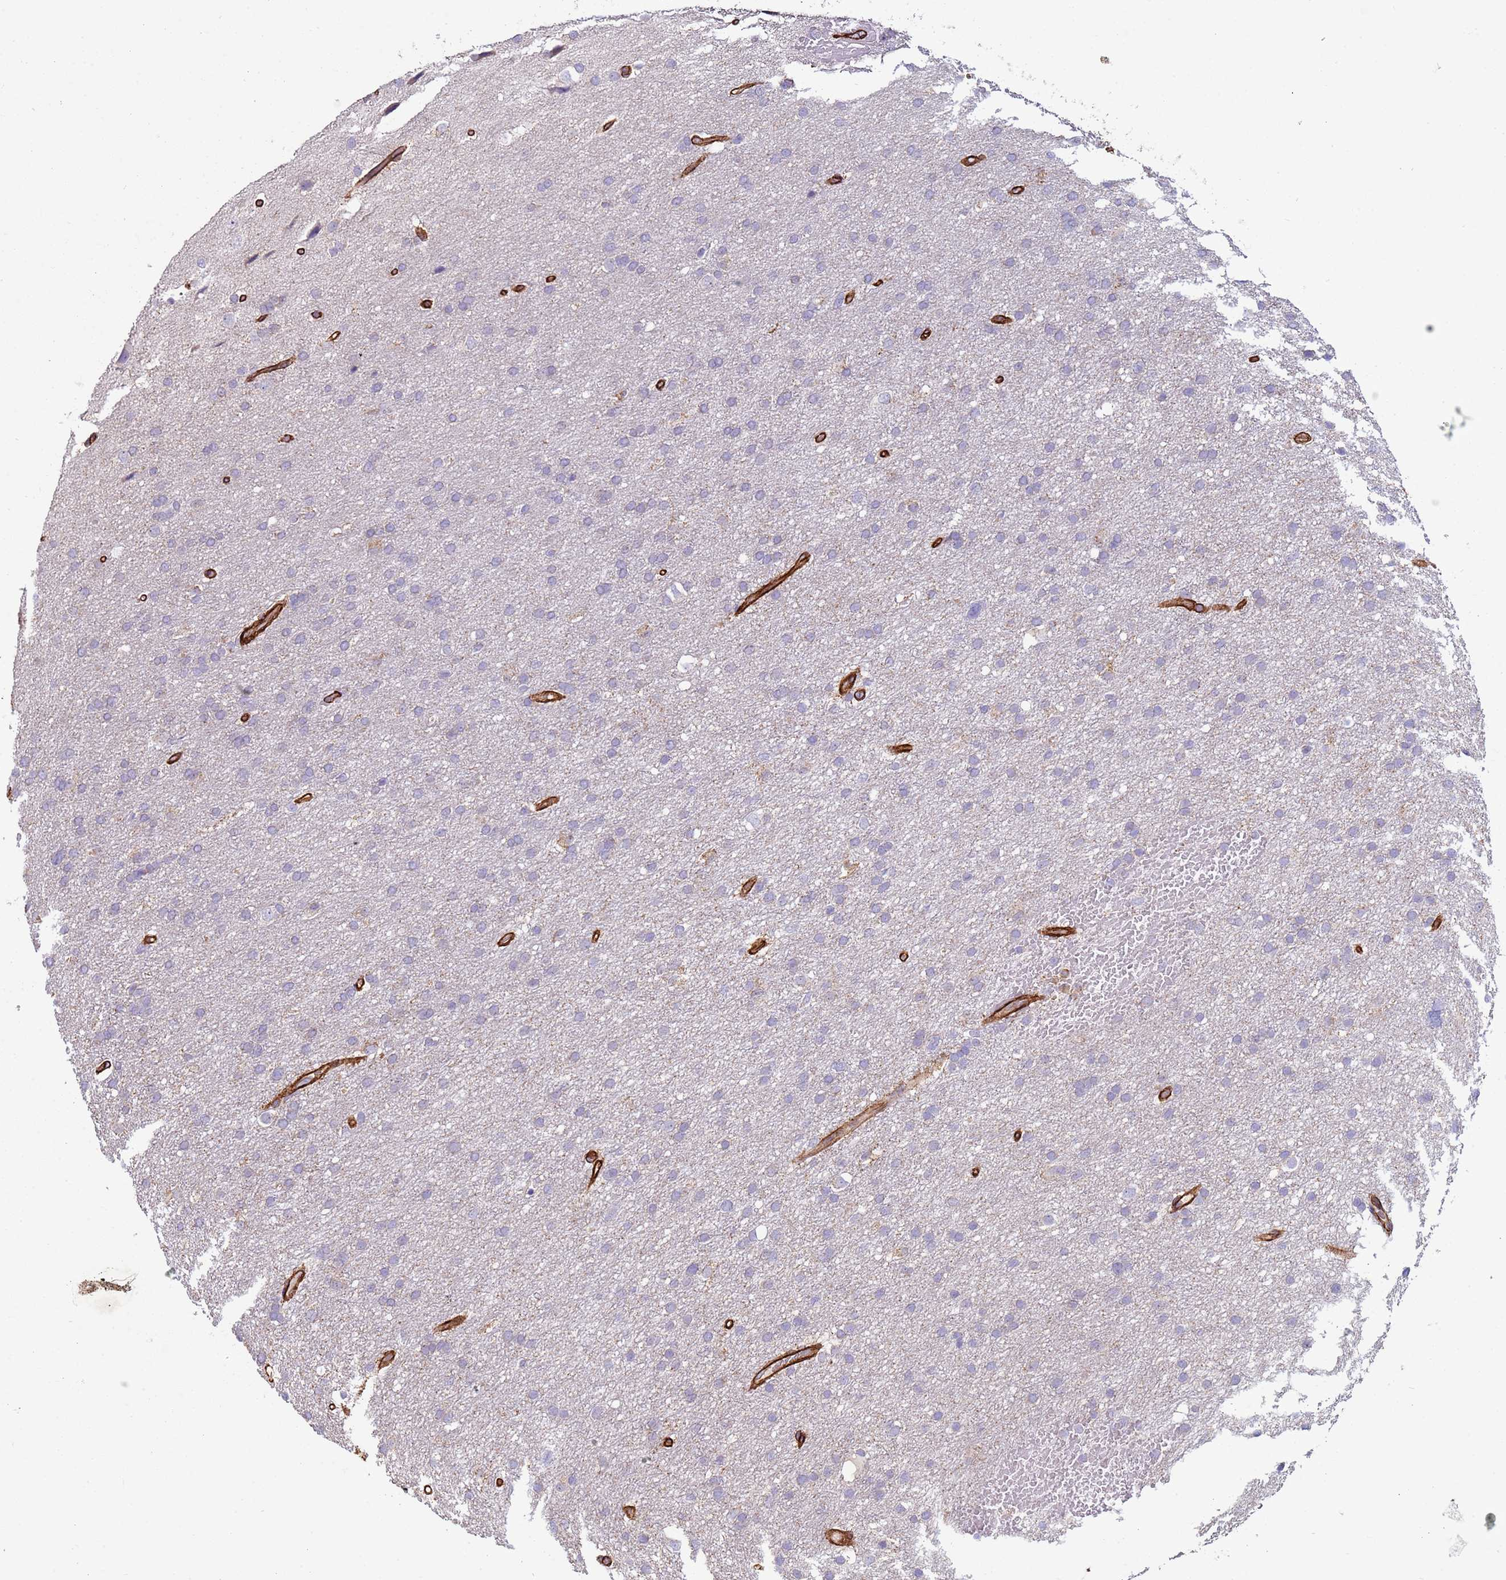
{"staining": {"intensity": "negative", "quantity": "none", "location": "none"}, "tissue": "glioma", "cell_type": "Tumor cells", "image_type": "cancer", "snomed": [{"axis": "morphology", "description": "Glioma, malignant, High grade"}, {"axis": "topography", "description": "Cerebral cortex"}], "caption": "Immunohistochemistry of human glioma exhibits no positivity in tumor cells. (DAB (3,3'-diaminobenzidine) IHC, high magnification).", "gene": "GASK1A", "patient": {"sex": "female", "age": 36}}